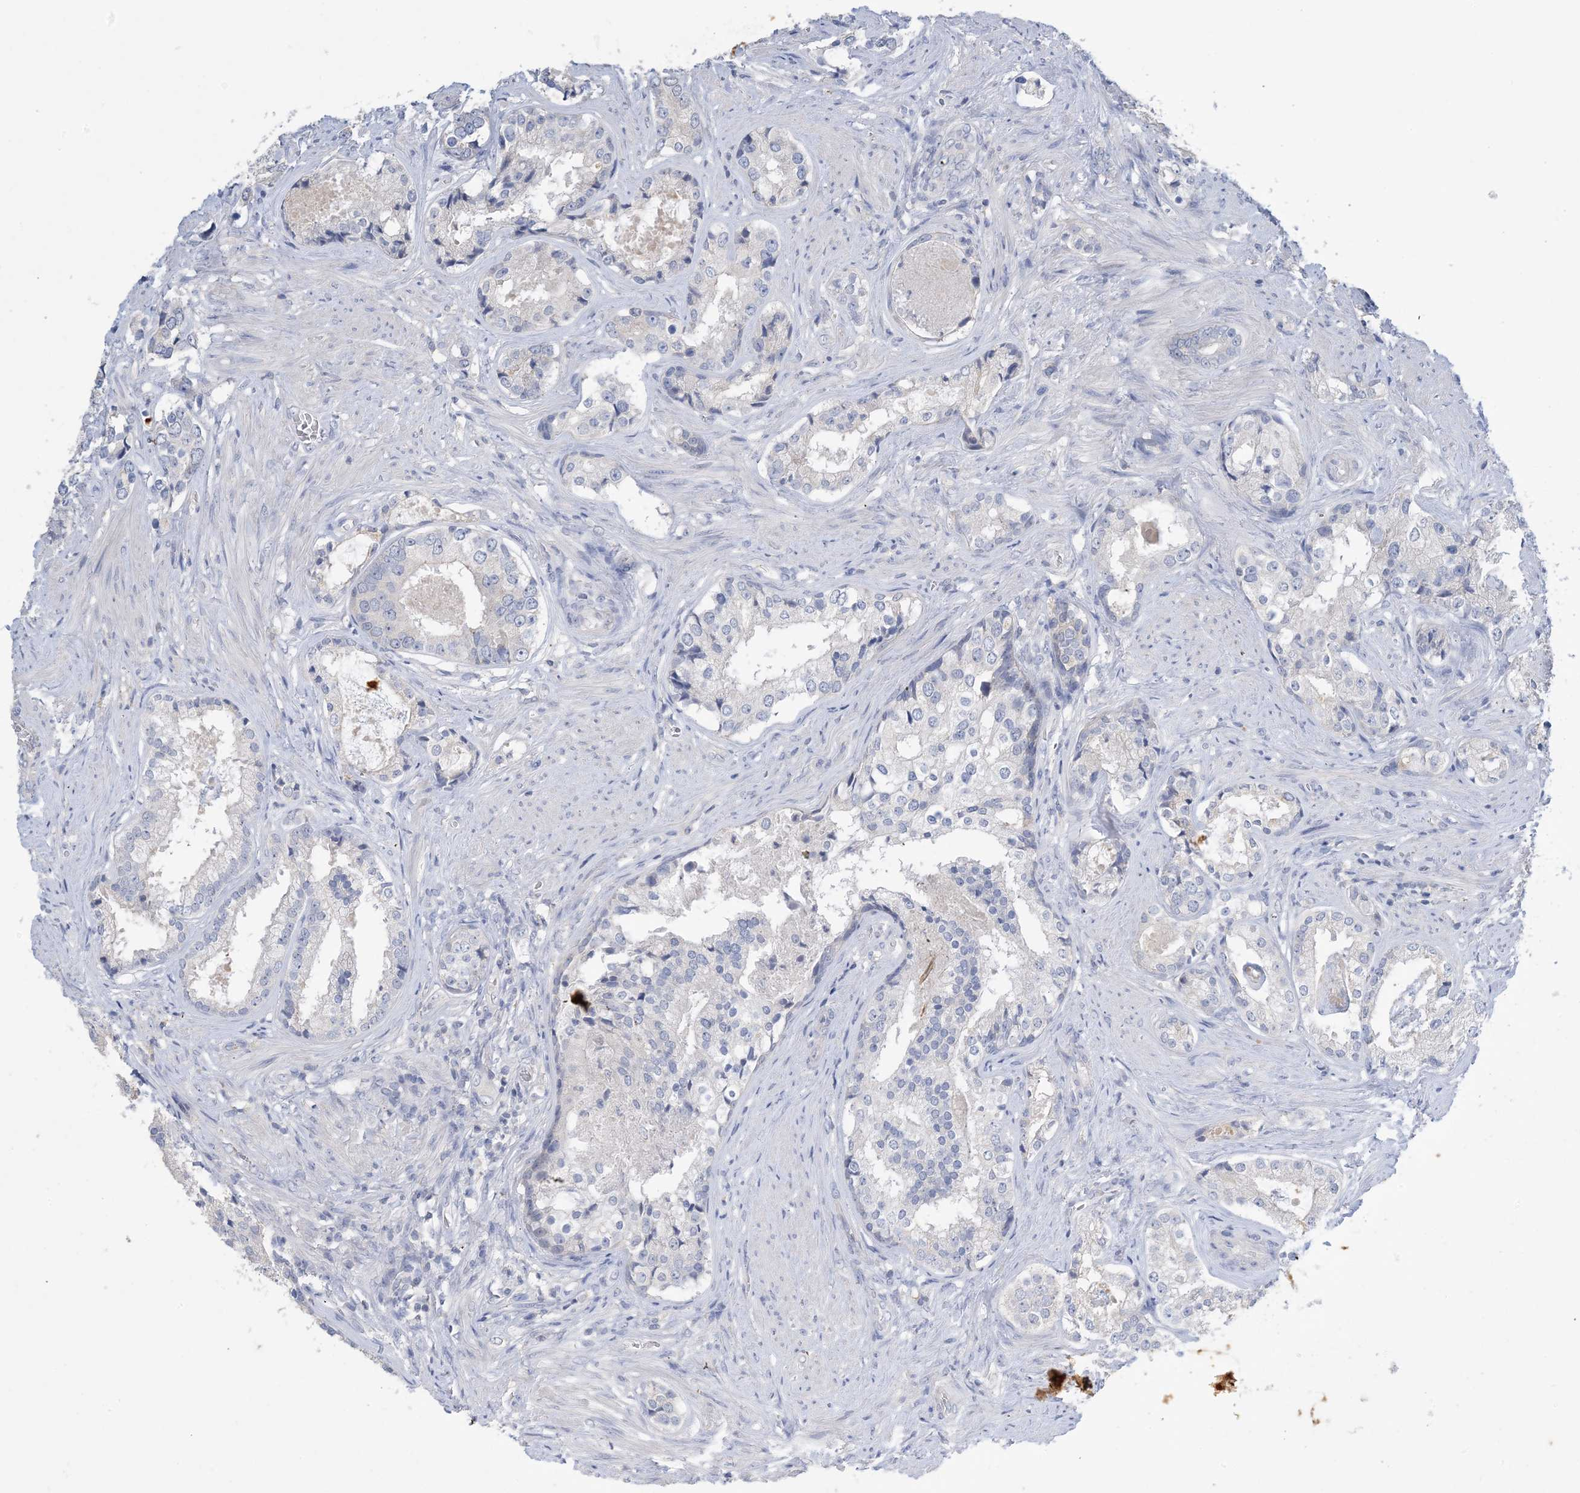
{"staining": {"intensity": "negative", "quantity": "none", "location": "none"}, "tissue": "prostate cancer", "cell_type": "Tumor cells", "image_type": "cancer", "snomed": [{"axis": "morphology", "description": "Adenocarcinoma, High grade"}, {"axis": "topography", "description": "Prostate"}], "caption": "A histopathology image of human prostate cancer (adenocarcinoma (high-grade)) is negative for staining in tumor cells. (Stains: DAB immunohistochemistry (IHC) with hematoxylin counter stain, Microscopy: brightfield microscopy at high magnification).", "gene": "KPRP", "patient": {"sex": "male", "age": 58}}